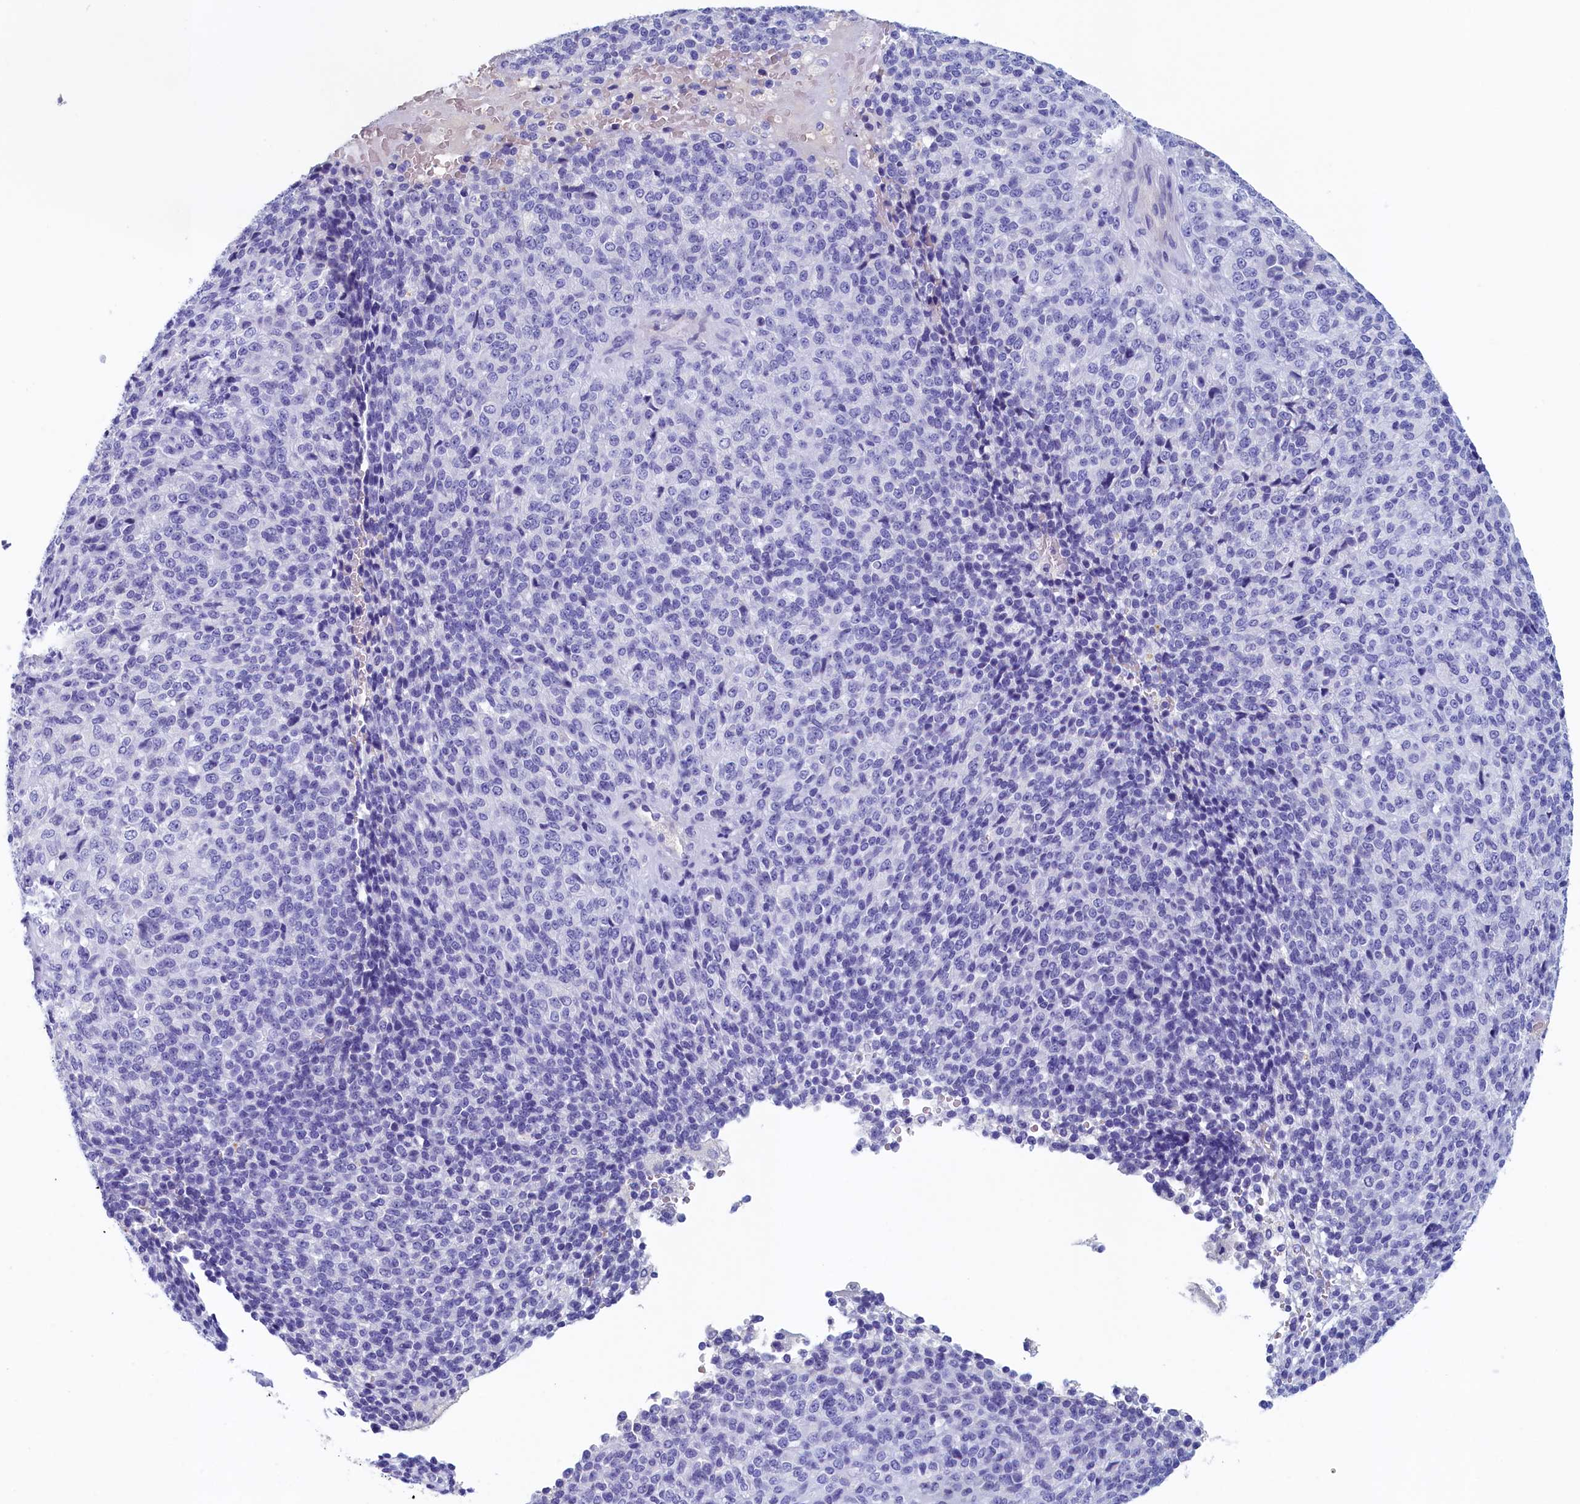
{"staining": {"intensity": "negative", "quantity": "none", "location": "none"}, "tissue": "melanoma", "cell_type": "Tumor cells", "image_type": "cancer", "snomed": [{"axis": "morphology", "description": "Malignant melanoma, Metastatic site"}, {"axis": "topography", "description": "Brain"}], "caption": "Melanoma was stained to show a protein in brown. There is no significant expression in tumor cells. The staining is performed using DAB brown chromogen with nuclei counter-stained in using hematoxylin.", "gene": "GUCA1C", "patient": {"sex": "female", "age": 56}}